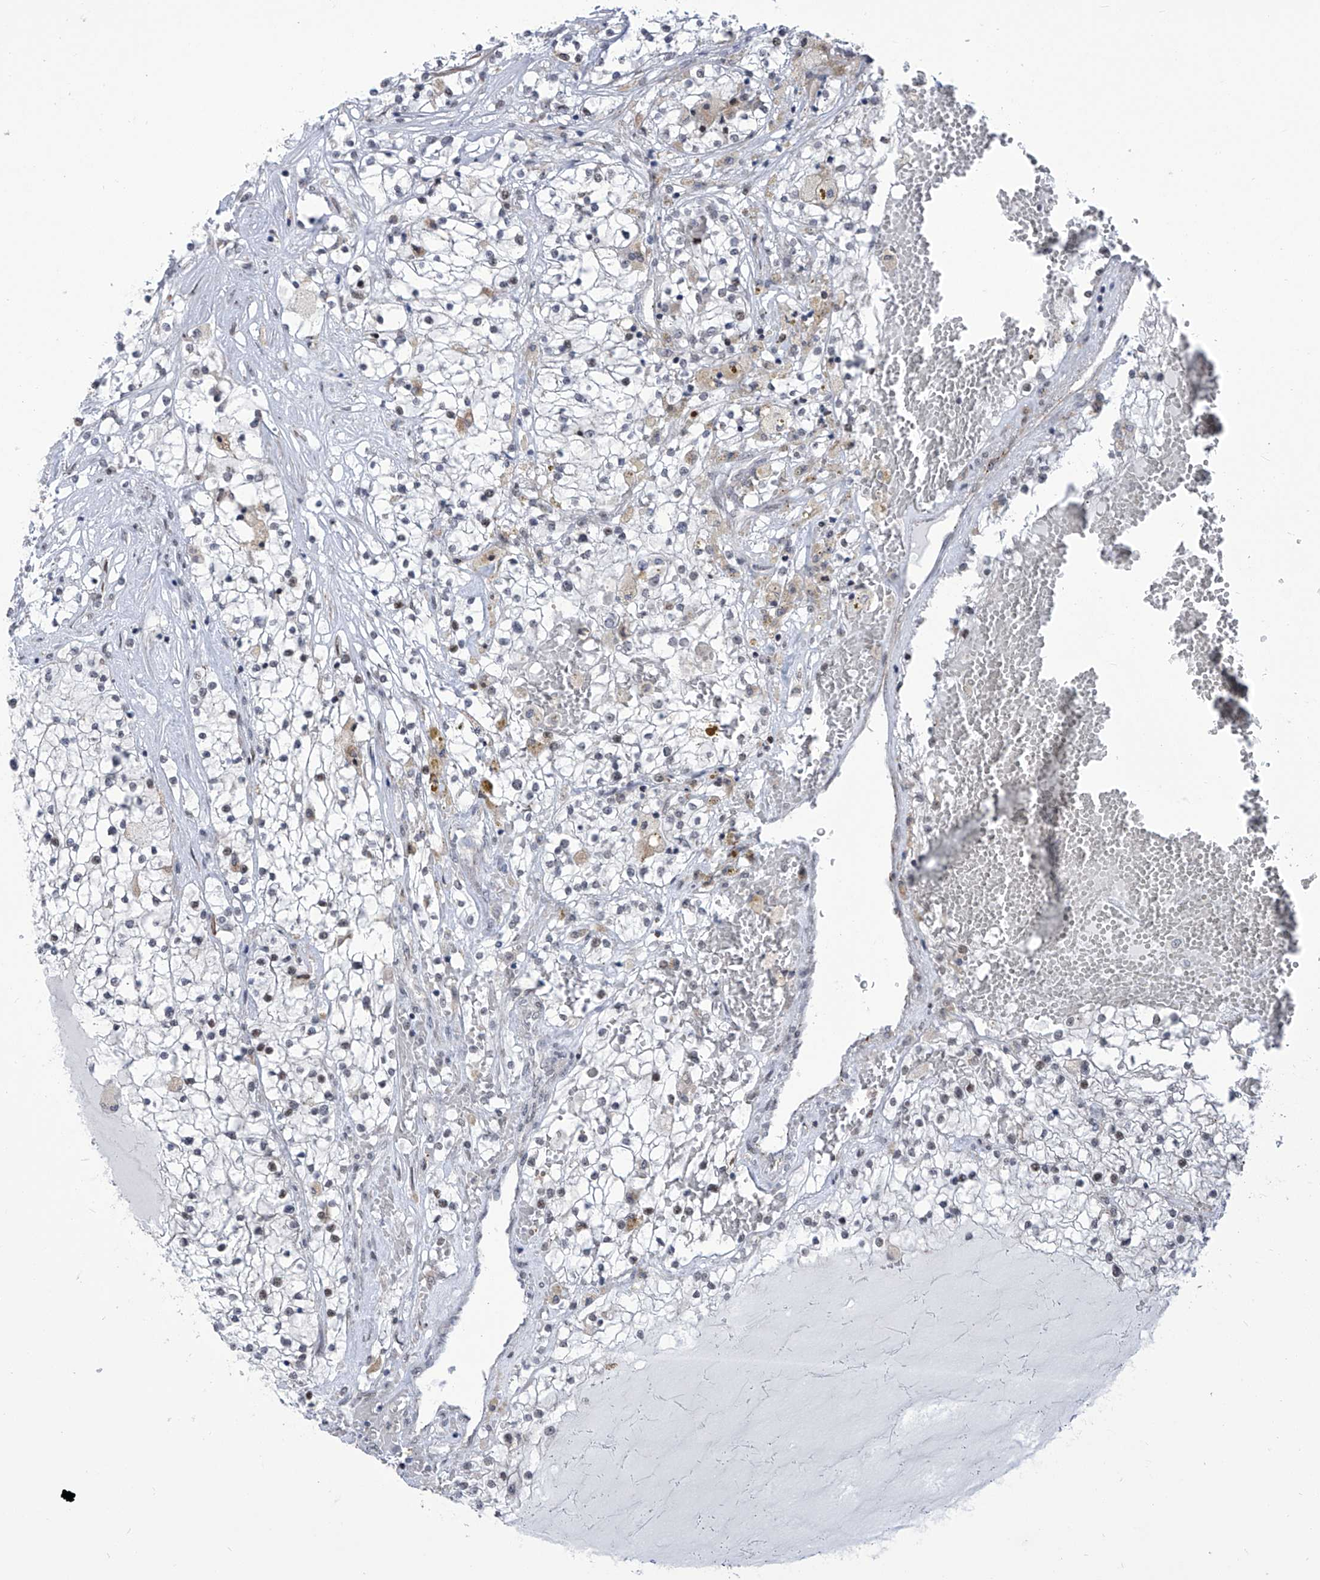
{"staining": {"intensity": "negative", "quantity": "none", "location": "none"}, "tissue": "renal cancer", "cell_type": "Tumor cells", "image_type": "cancer", "snomed": [{"axis": "morphology", "description": "Normal tissue, NOS"}, {"axis": "morphology", "description": "Adenocarcinoma, NOS"}, {"axis": "topography", "description": "Kidney"}], "caption": "Tumor cells are negative for protein expression in human renal adenocarcinoma.", "gene": "CEP290", "patient": {"sex": "male", "age": 68}}